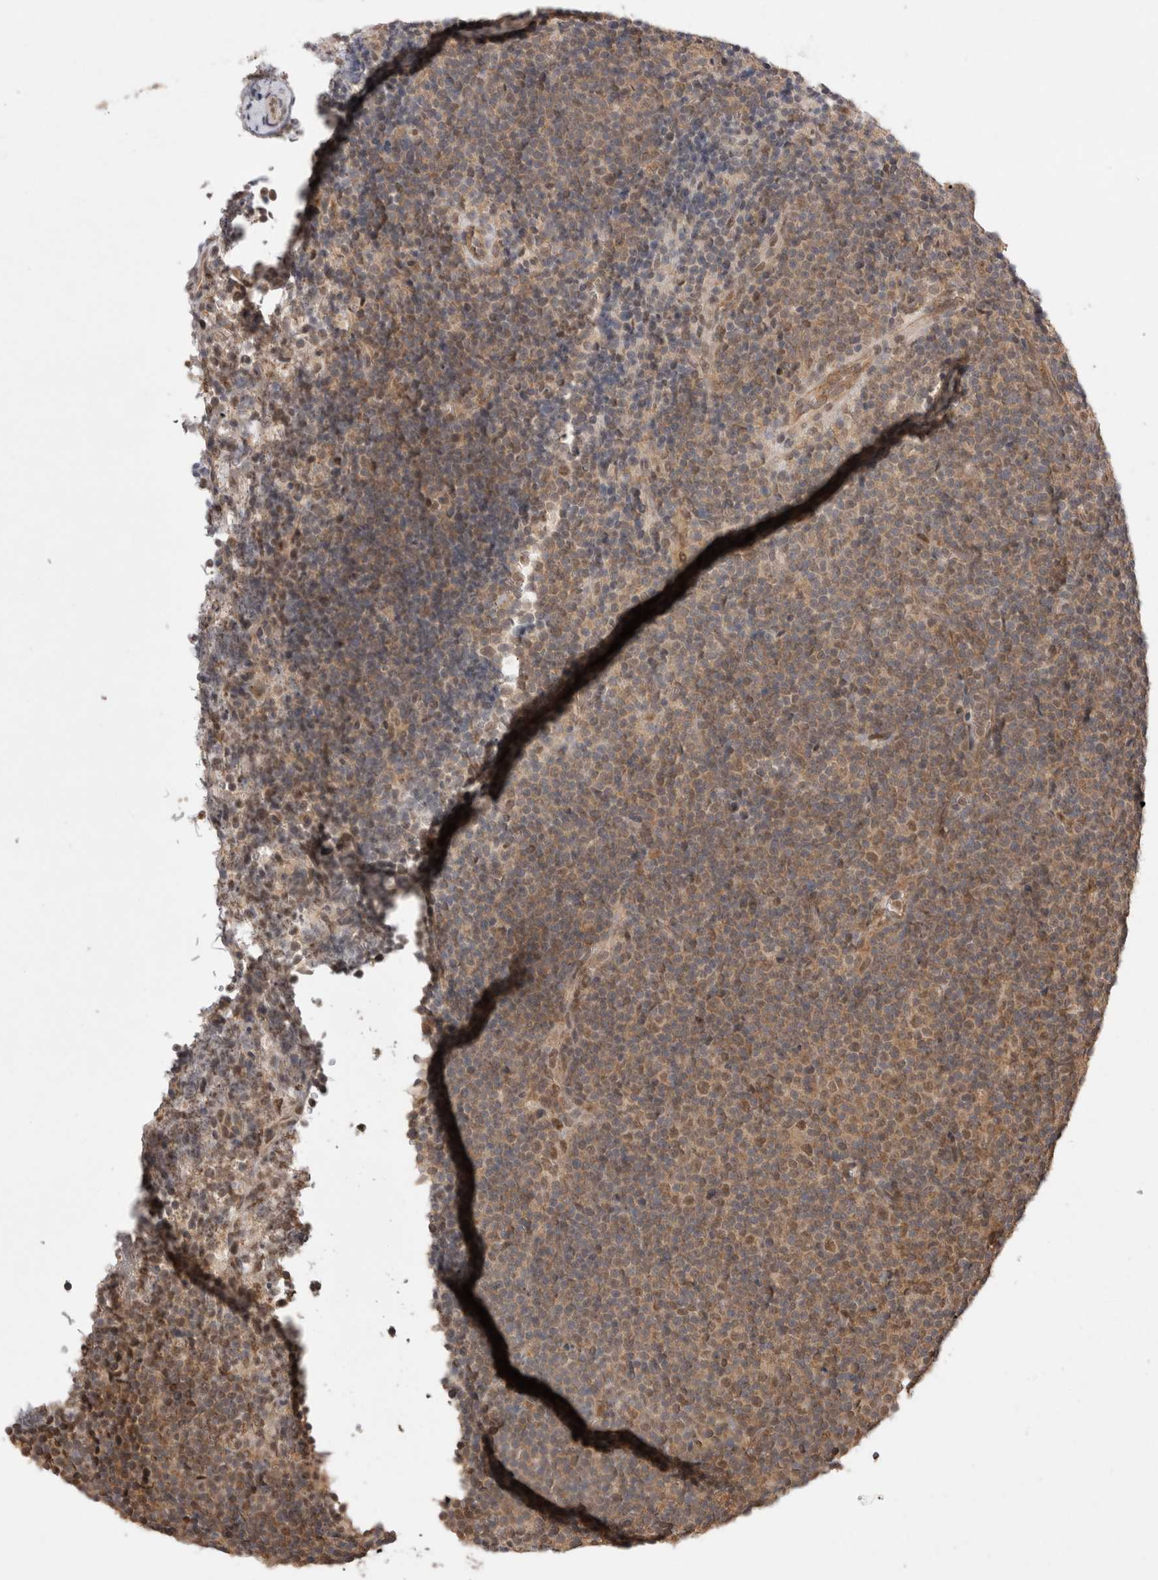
{"staining": {"intensity": "weak", "quantity": "25%-75%", "location": "cytoplasmic/membranous,nuclear"}, "tissue": "lymphoma", "cell_type": "Tumor cells", "image_type": "cancer", "snomed": [{"axis": "morphology", "description": "Malignant lymphoma, non-Hodgkin's type, Low grade"}, {"axis": "topography", "description": "Lymph node"}], "caption": "High-power microscopy captured an IHC micrograph of low-grade malignant lymphoma, non-Hodgkin's type, revealing weak cytoplasmic/membranous and nuclear expression in approximately 25%-75% of tumor cells.", "gene": "WIPF2", "patient": {"sex": "female", "age": 67}}